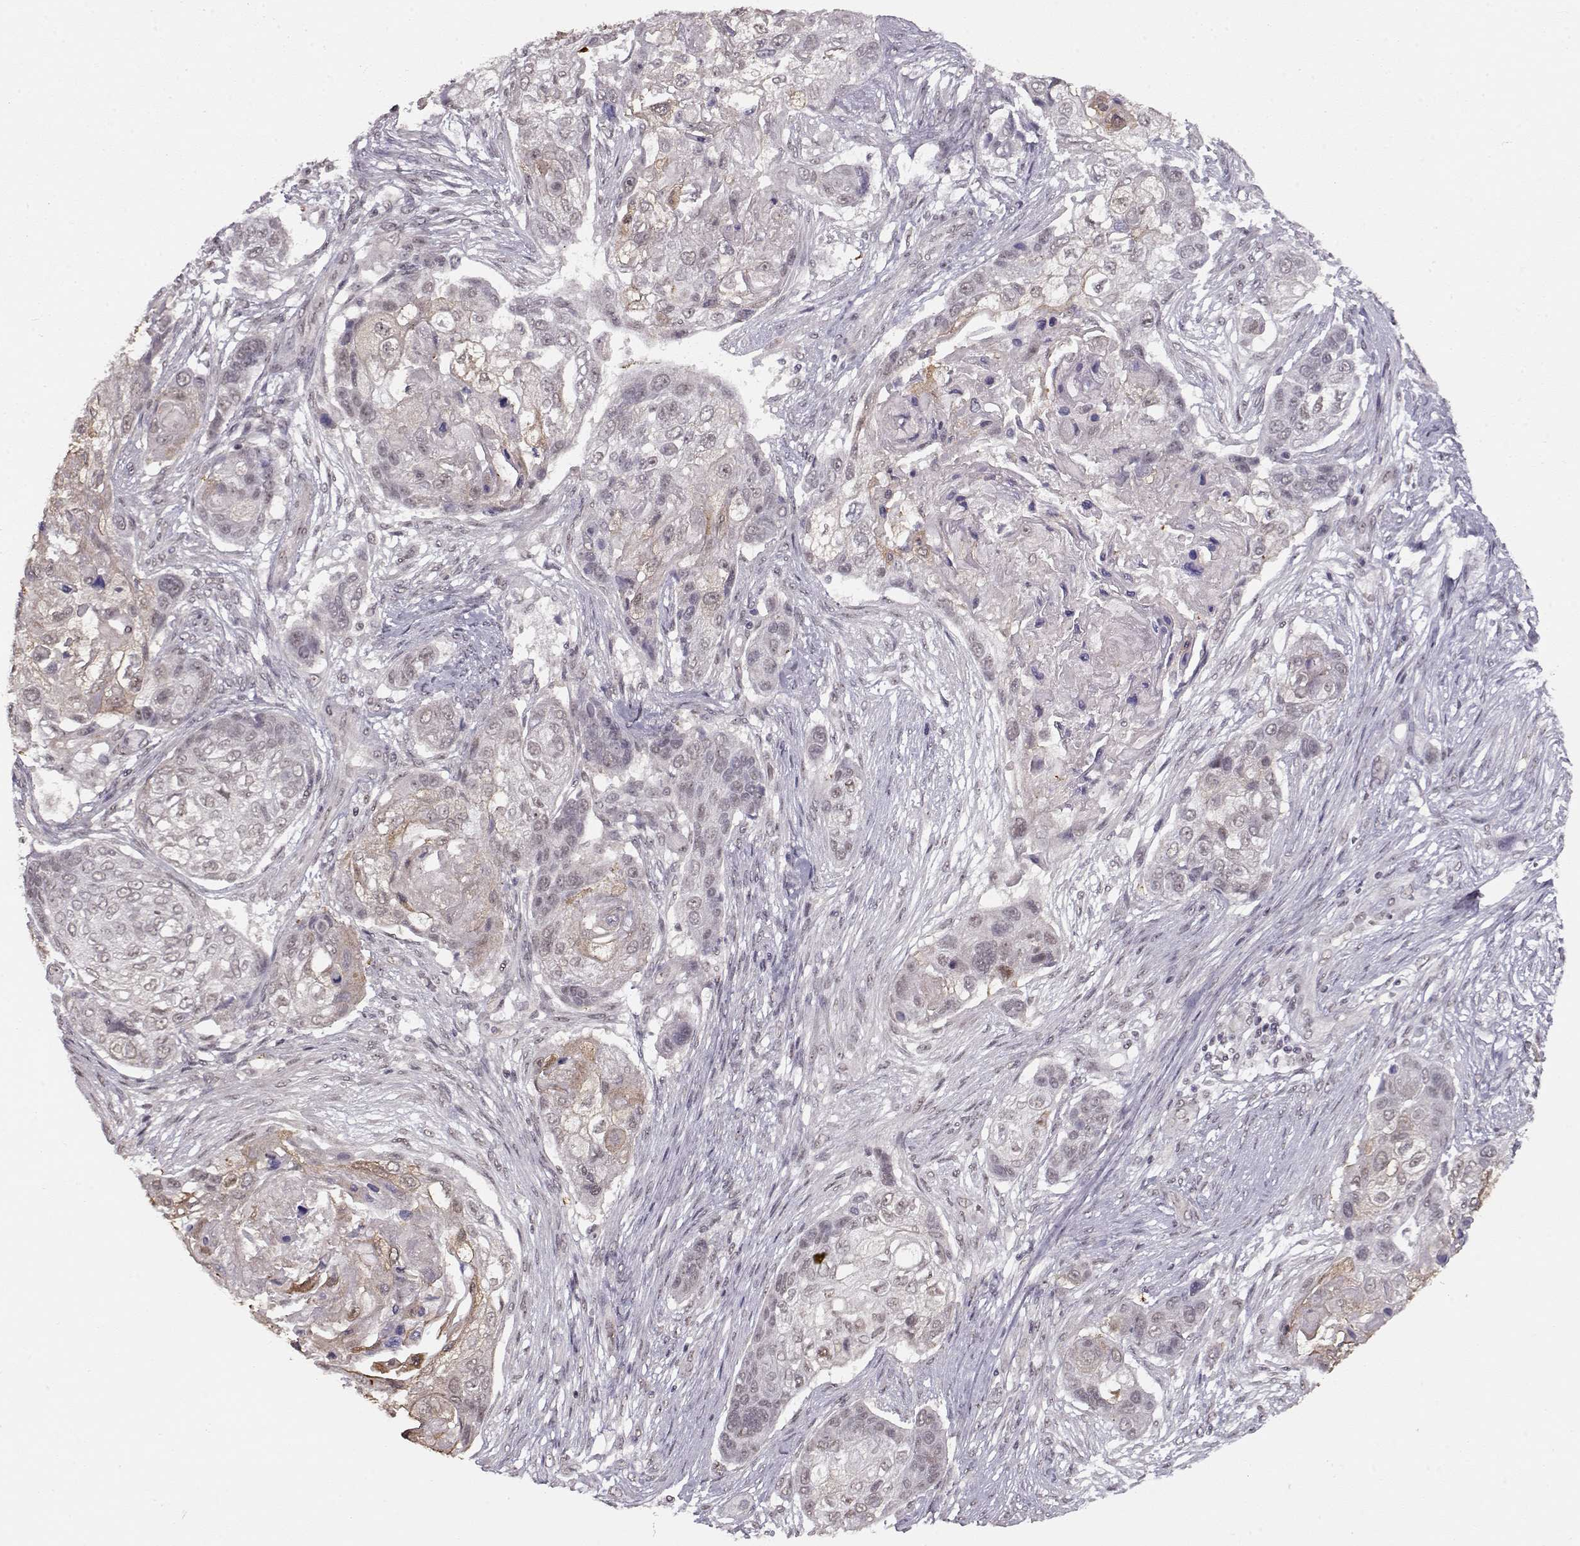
{"staining": {"intensity": "negative", "quantity": "none", "location": "none"}, "tissue": "lung cancer", "cell_type": "Tumor cells", "image_type": "cancer", "snomed": [{"axis": "morphology", "description": "Squamous cell carcinoma, NOS"}, {"axis": "topography", "description": "Lung"}], "caption": "A photomicrograph of human squamous cell carcinoma (lung) is negative for staining in tumor cells.", "gene": "PCP4", "patient": {"sex": "male", "age": 69}}